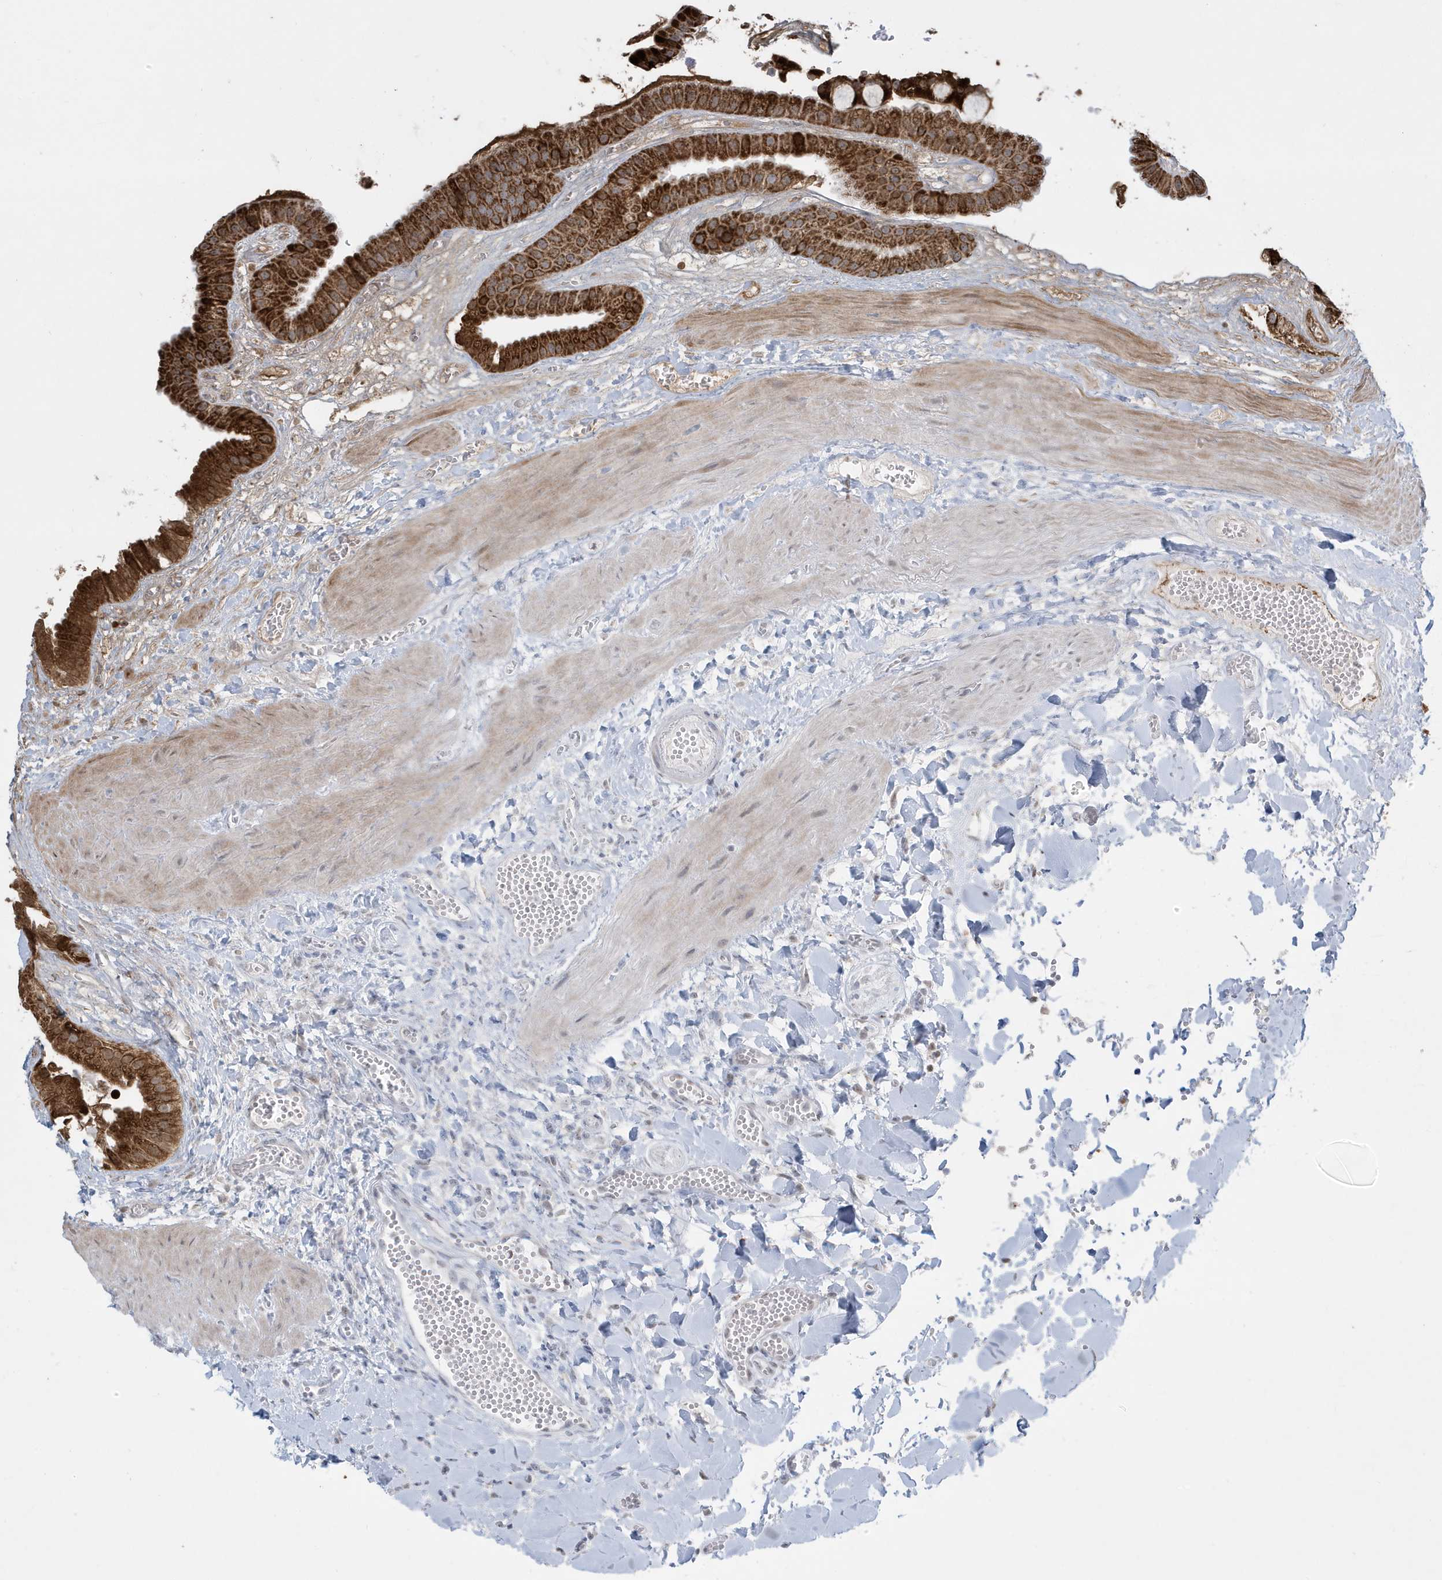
{"staining": {"intensity": "strong", "quantity": ">75%", "location": "cytoplasmic/membranous"}, "tissue": "gallbladder", "cell_type": "Glandular cells", "image_type": "normal", "snomed": [{"axis": "morphology", "description": "Normal tissue, NOS"}, {"axis": "topography", "description": "Gallbladder"}], "caption": "This is a micrograph of IHC staining of unremarkable gallbladder, which shows strong expression in the cytoplasmic/membranous of glandular cells.", "gene": "FNDC1", "patient": {"sex": "male", "age": 55}}